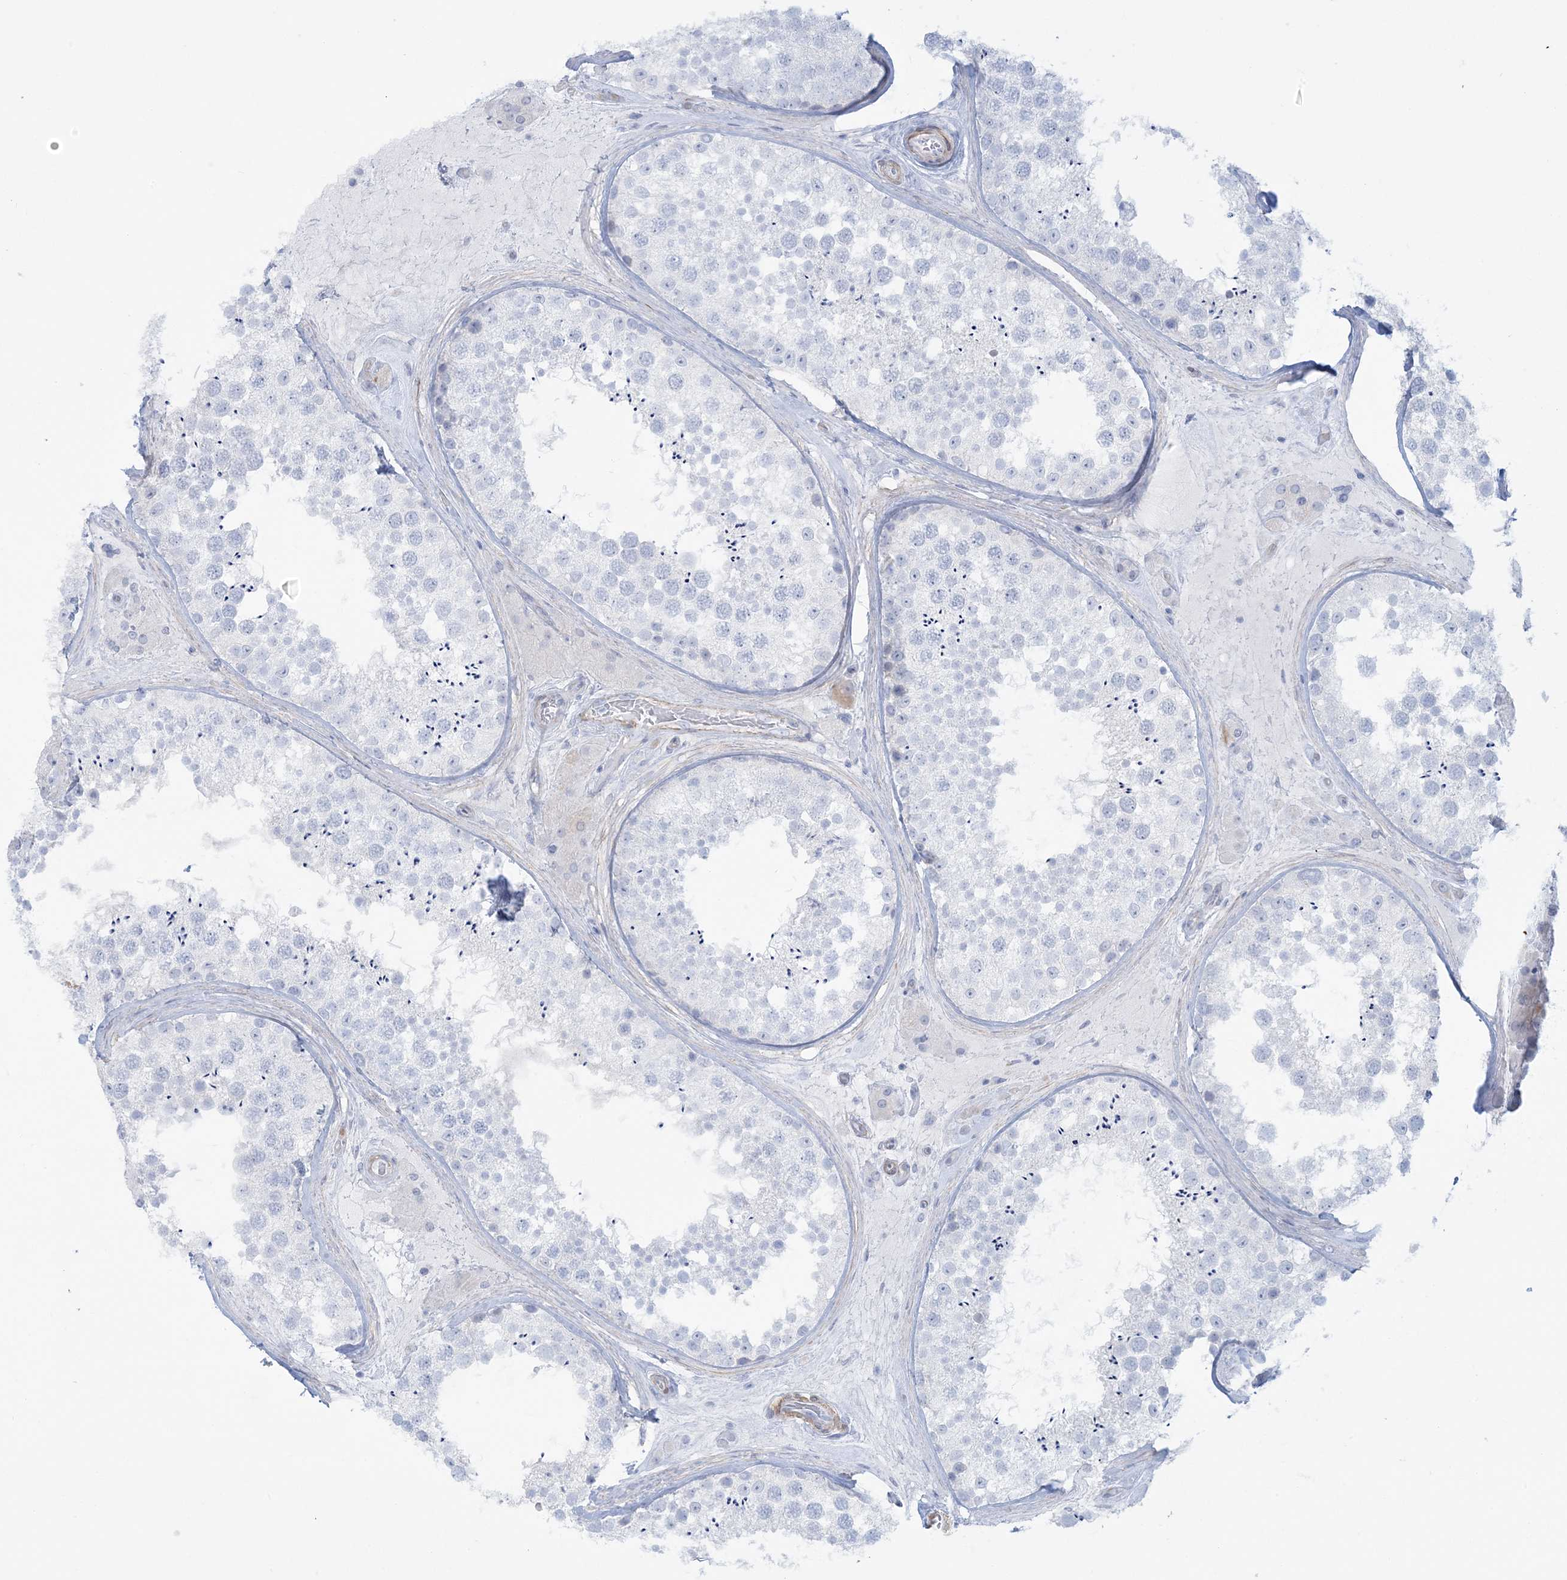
{"staining": {"intensity": "negative", "quantity": "none", "location": "none"}, "tissue": "testis", "cell_type": "Cells in seminiferous ducts", "image_type": "normal", "snomed": [{"axis": "morphology", "description": "Normal tissue, NOS"}, {"axis": "topography", "description": "Testis"}], "caption": "This is an immunohistochemistry image of benign testis. There is no expression in cells in seminiferous ducts.", "gene": "AGXT", "patient": {"sex": "male", "age": 46}}